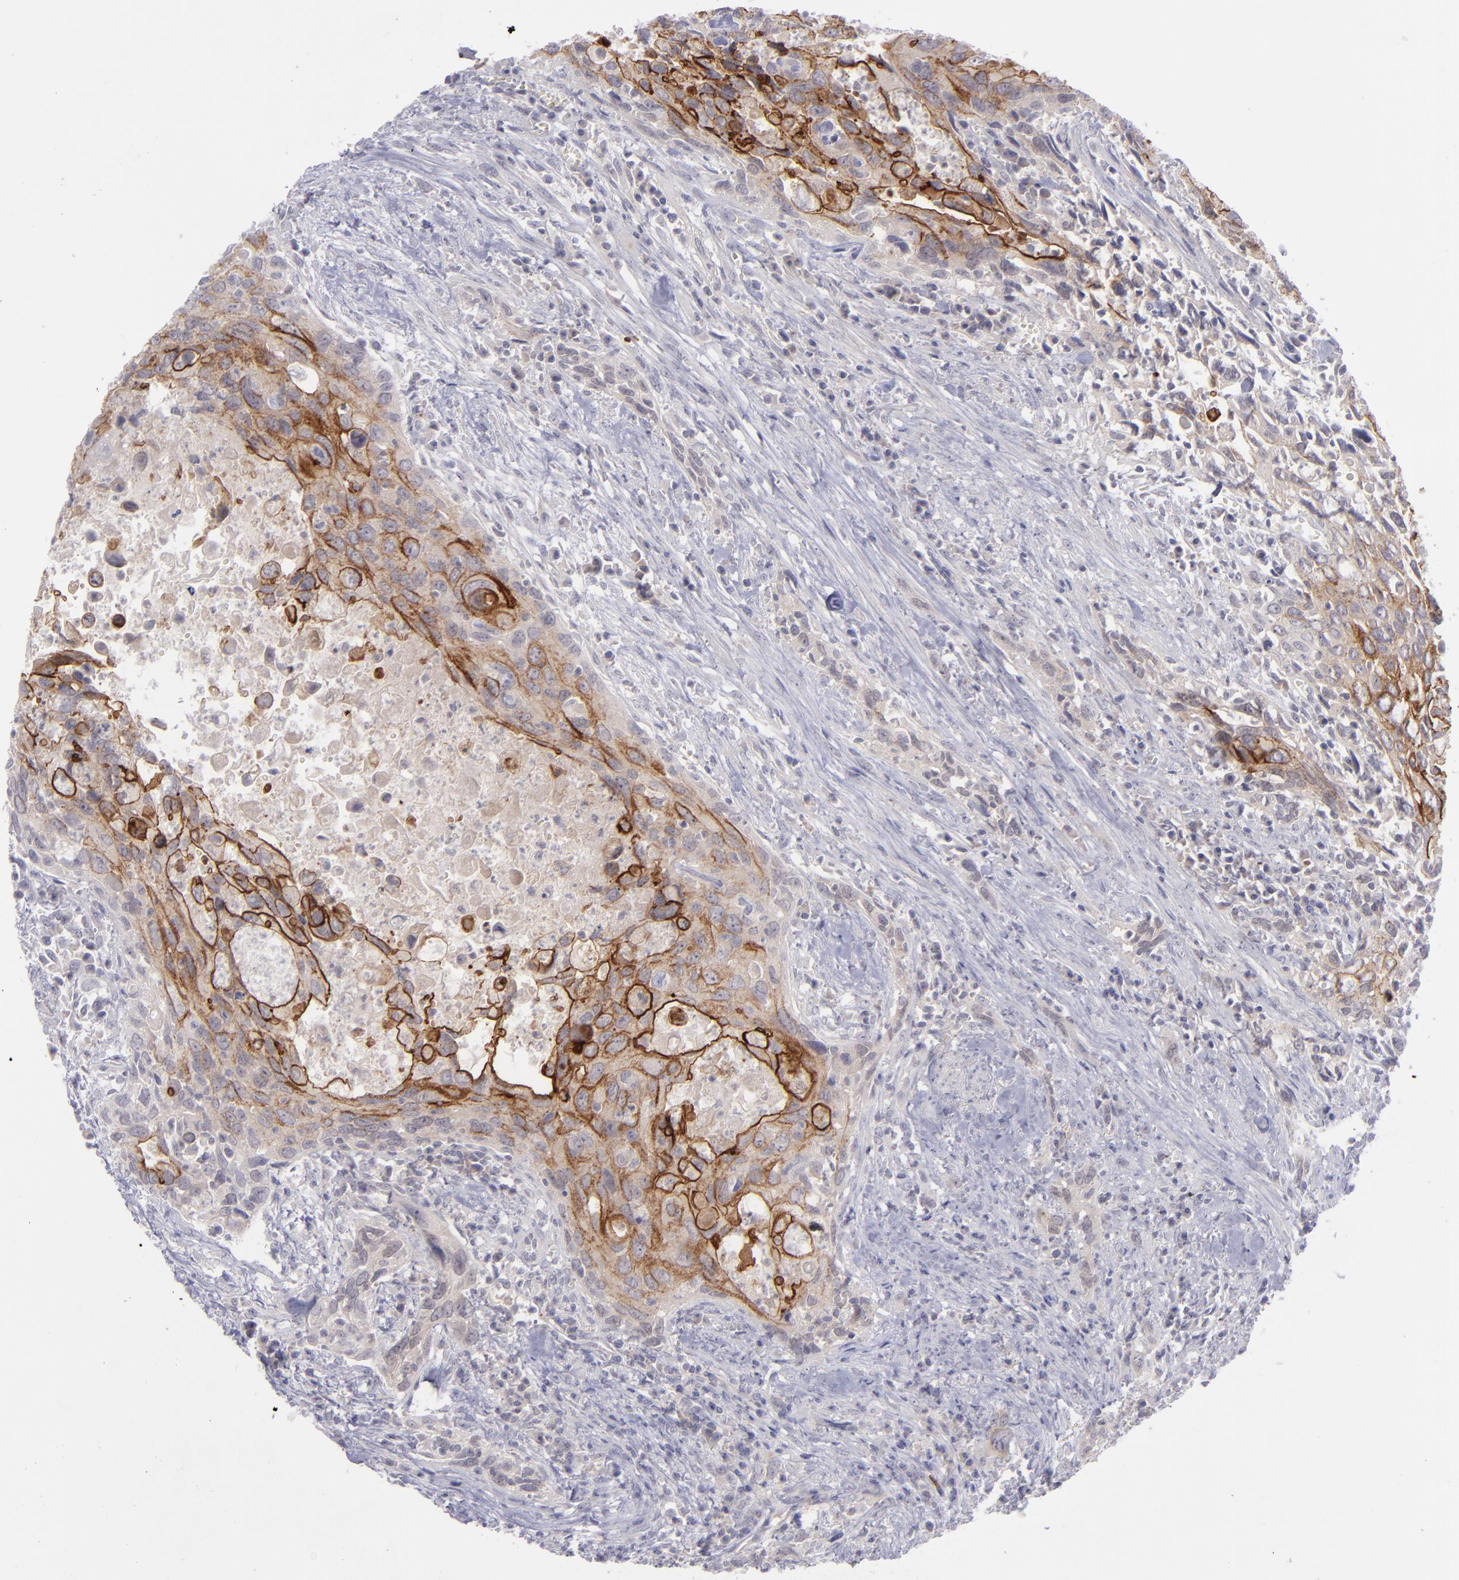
{"staining": {"intensity": "moderate", "quantity": ">75%", "location": "cytoplasmic/membranous"}, "tissue": "urothelial cancer", "cell_type": "Tumor cells", "image_type": "cancer", "snomed": [{"axis": "morphology", "description": "Urothelial carcinoma, High grade"}, {"axis": "topography", "description": "Urinary bladder"}], "caption": "Immunohistochemical staining of urothelial cancer reveals medium levels of moderate cytoplasmic/membranous staining in approximately >75% of tumor cells. (DAB (3,3'-diaminobenzidine) IHC with brightfield microscopy, high magnification).", "gene": "EVPL", "patient": {"sex": "male", "age": 71}}